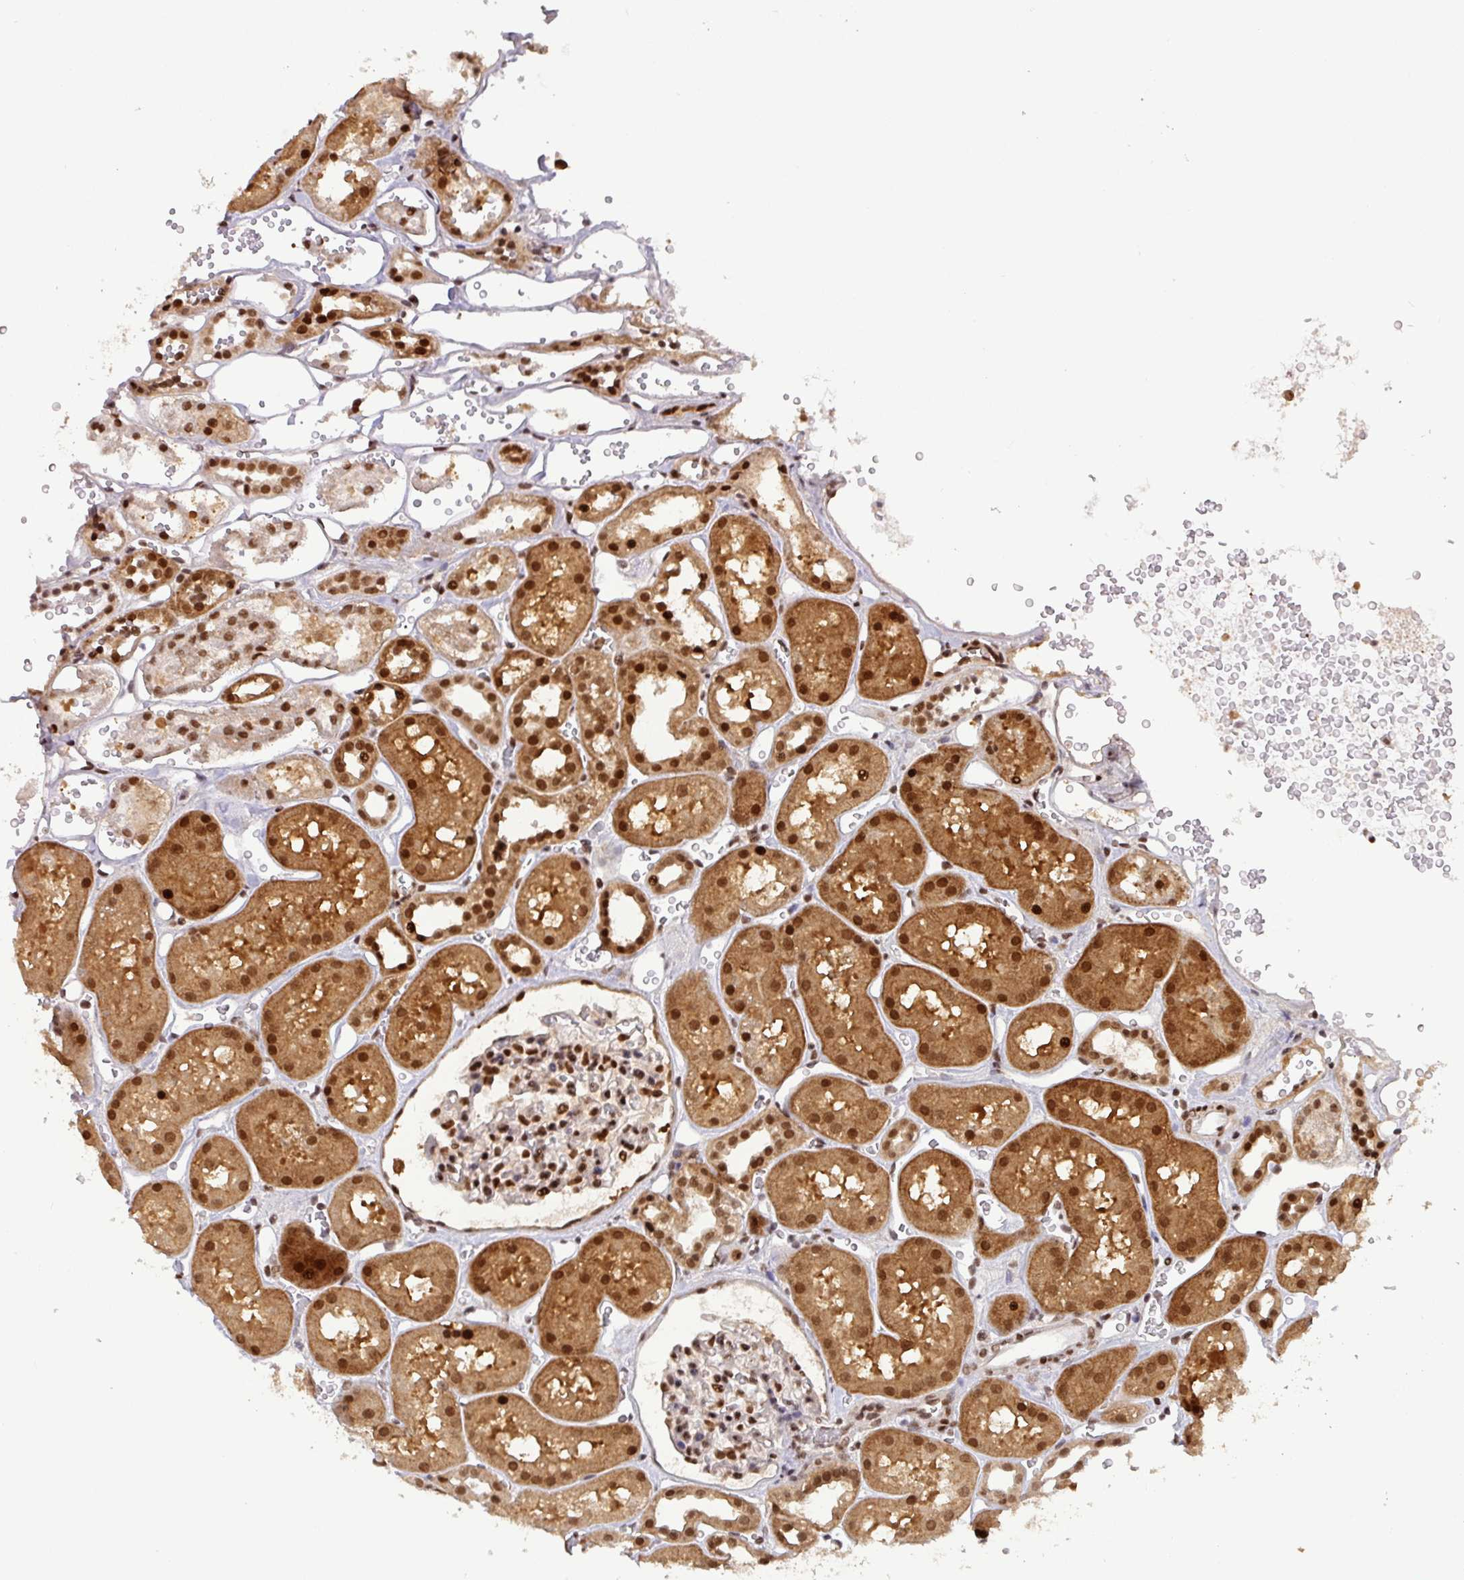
{"staining": {"intensity": "strong", "quantity": ">75%", "location": "nuclear"}, "tissue": "kidney", "cell_type": "Cells in glomeruli", "image_type": "normal", "snomed": [{"axis": "morphology", "description": "Normal tissue, NOS"}, {"axis": "topography", "description": "Kidney"}], "caption": "A high-resolution photomicrograph shows immunohistochemistry staining of benign kidney, which displays strong nuclear staining in about >75% of cells in glomeruli.", "gene": "SRSF2", "patient": {"sex": "female", "age": 41}}